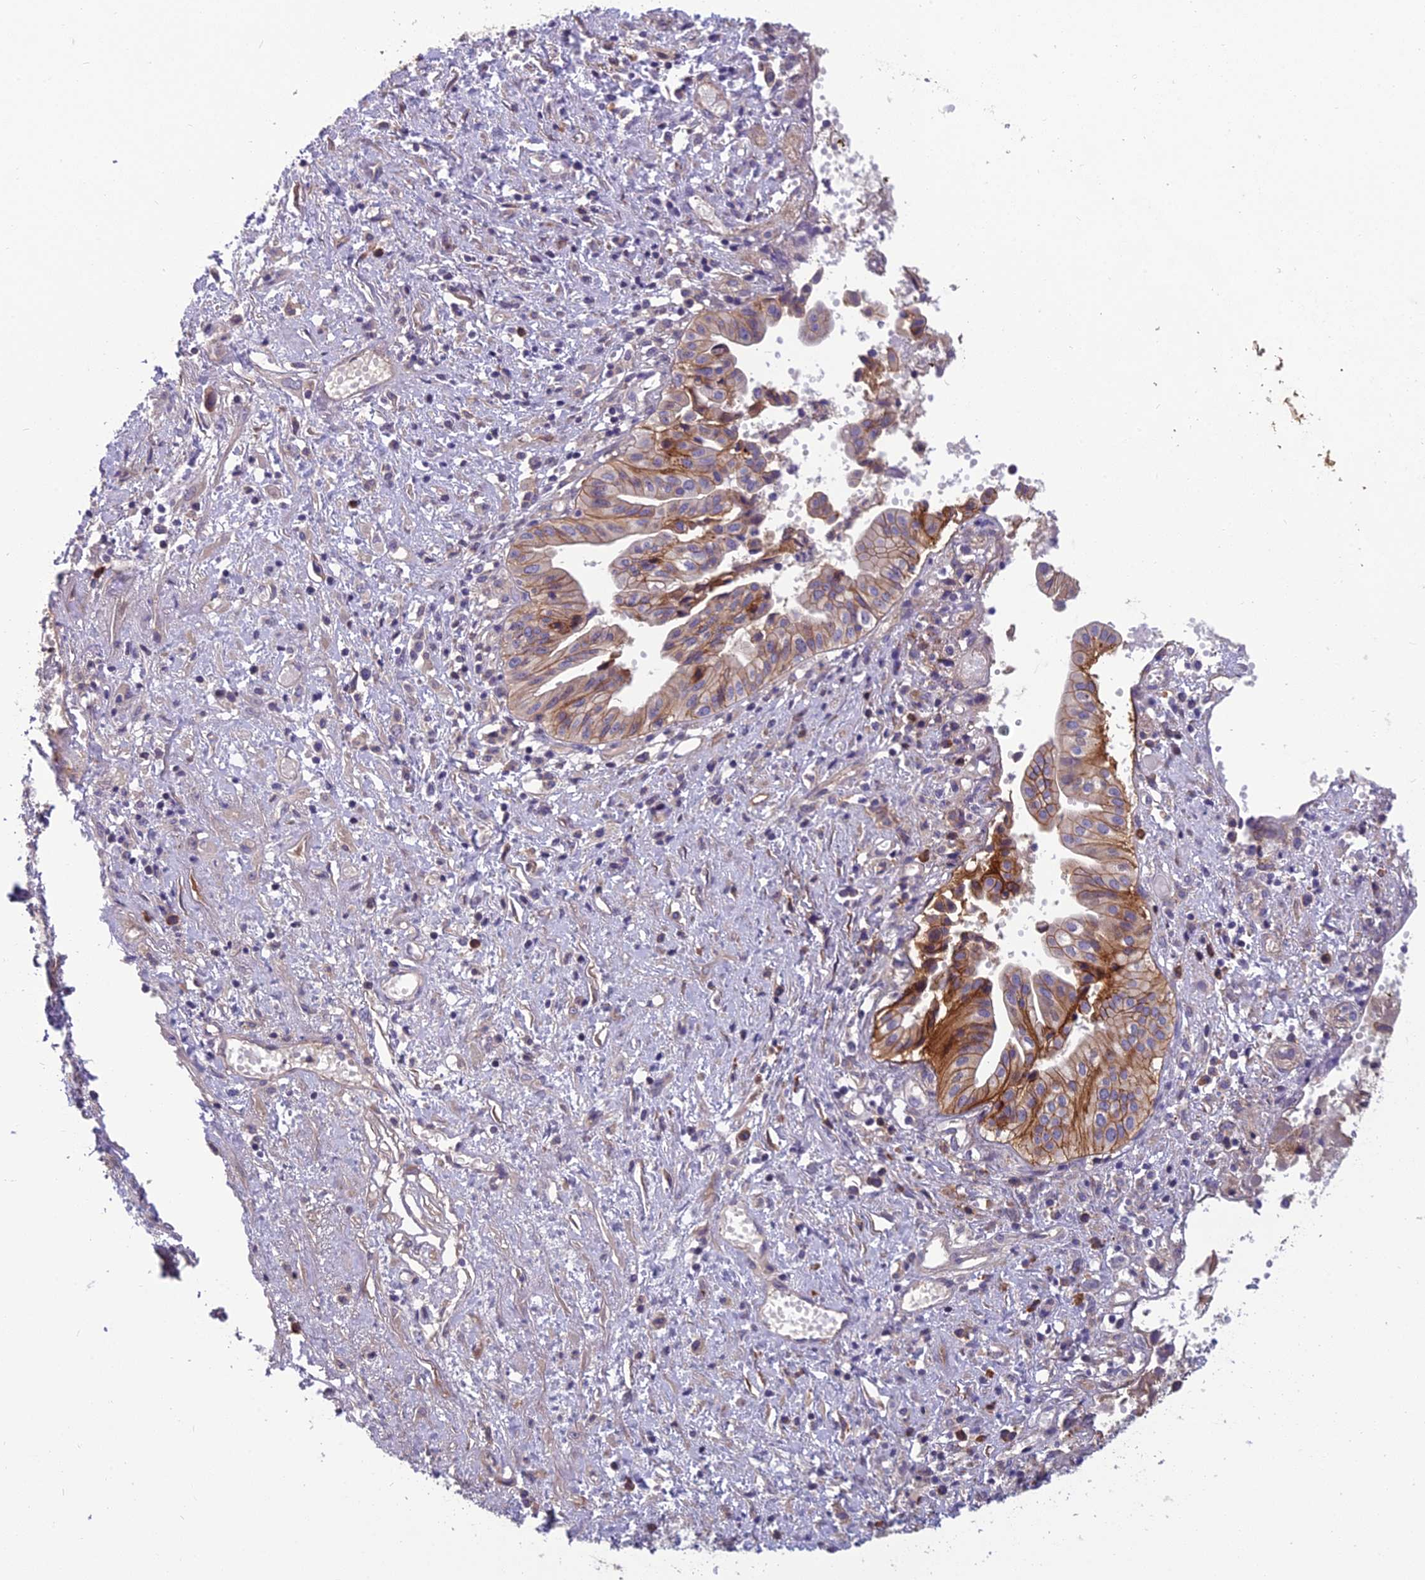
{"staining": {"intensity": "moderate", "quantity": ">75%", "location": "cytoplasmic/membranous"}, "tissue": "pancreatic cancer", "cell_type": "Tumor cells", "image_type": "cancer", "snomed": [{"axis": "morphology", "description": "Adenocarcinoma, NOS"}, {"axis": "topography", "description": "Pancreas"}], "caption": "Immunohistochemical staining of human adenocarcinoma (pancreatic) demonstrates medium levels of moderate cytoplasmic/membranous protein expression in approximately >75% of tumor cells.", "gene": "TSPAN15", "patient": {"sex": "female", "age": 50}}